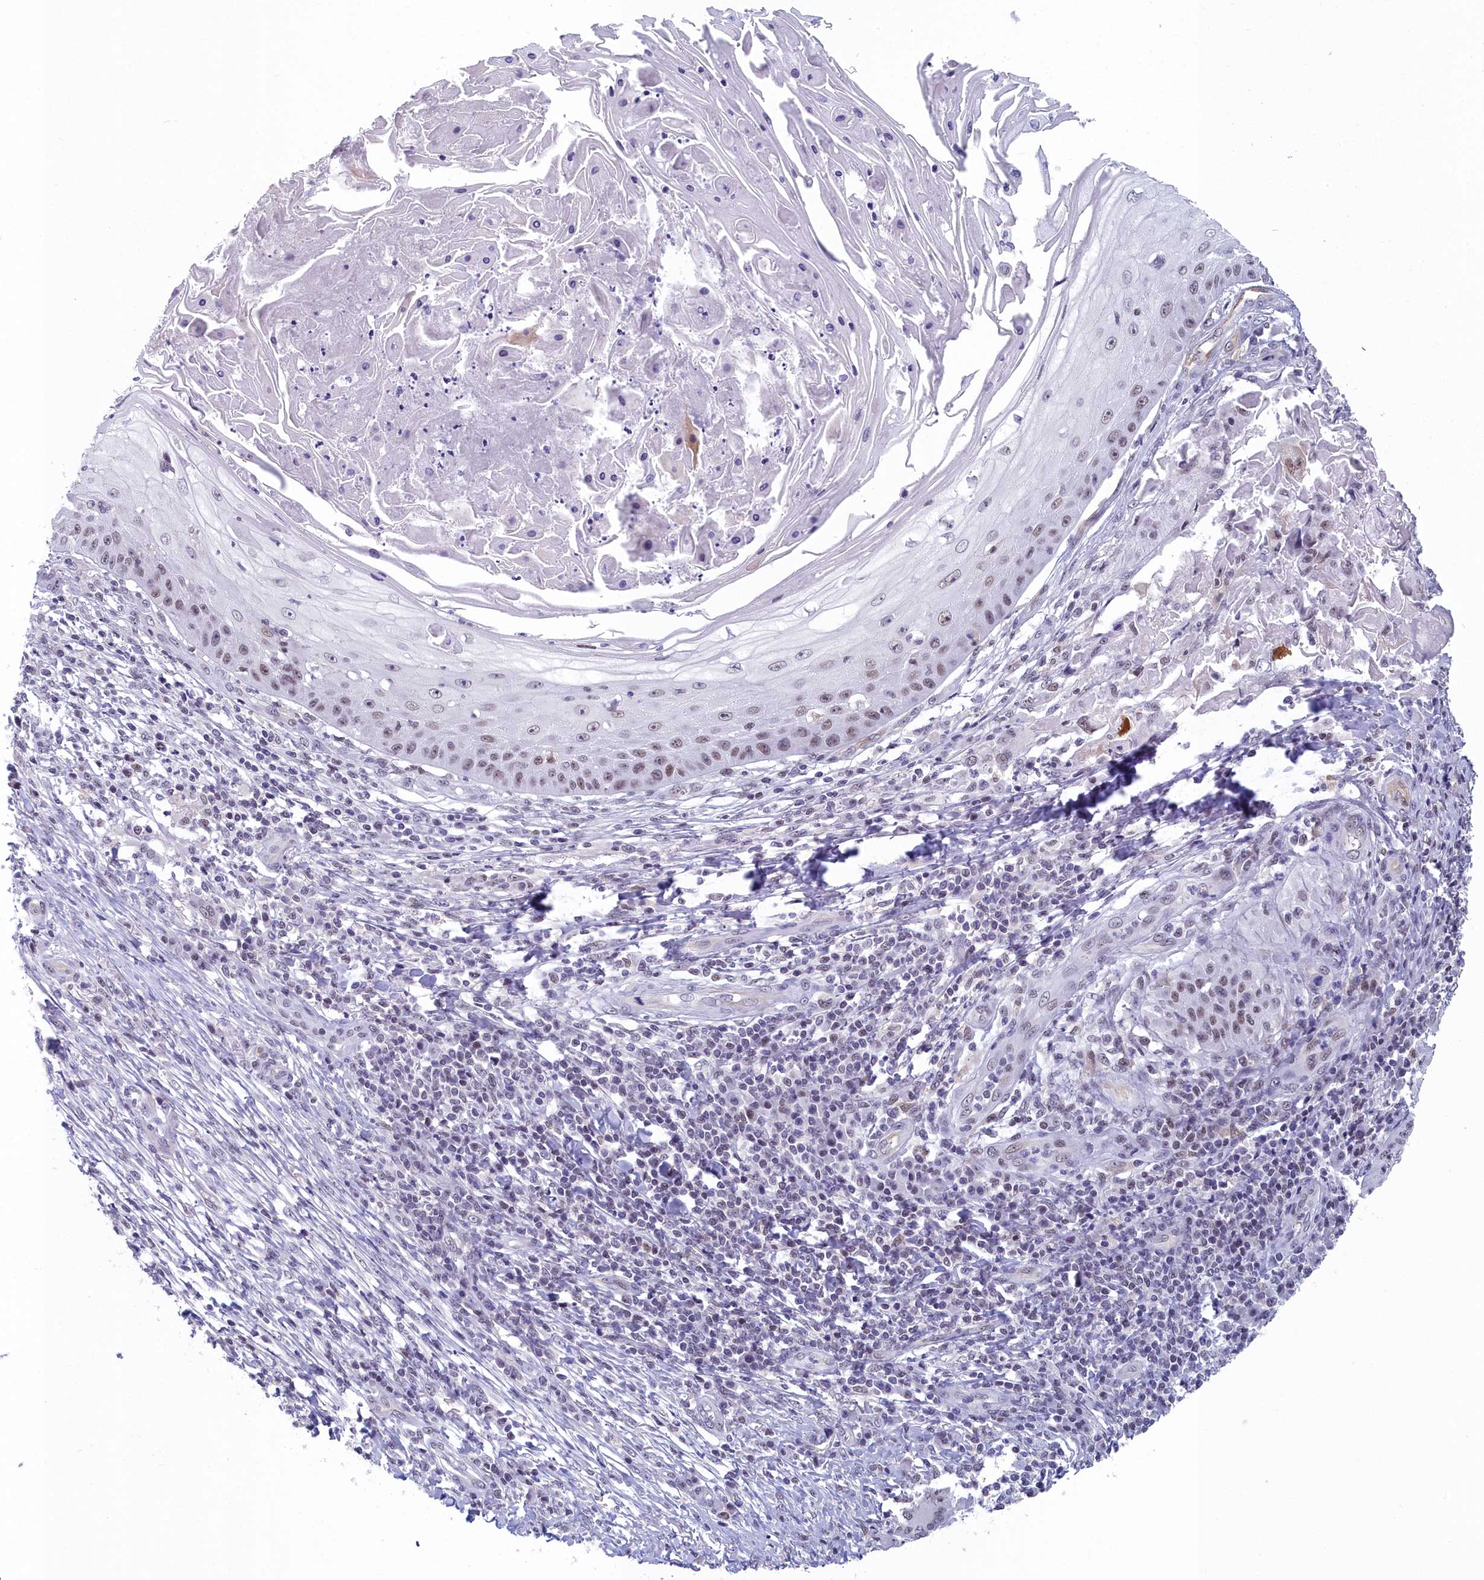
{"staining": {"intensity": "weak", "quantity": "25%-75%", "location": "nuclear"}, "tissue": "skin cancer", "cell_type": "Tumor cells", "image_type": "cancer", "snomed": [{"axis": "morphology", "description": "Squamous cell carcinoma, NOS"}, {"axis": "topography", "description": "Skin"}], "caption": "Weak nuclear staining for a protein is identified in approximately 25%-75% of tumor cells of squamous cell carcinoma (skin) using IHC.", "gene": "CCDC97", "patient": {"sex": "male", "age": 70}}